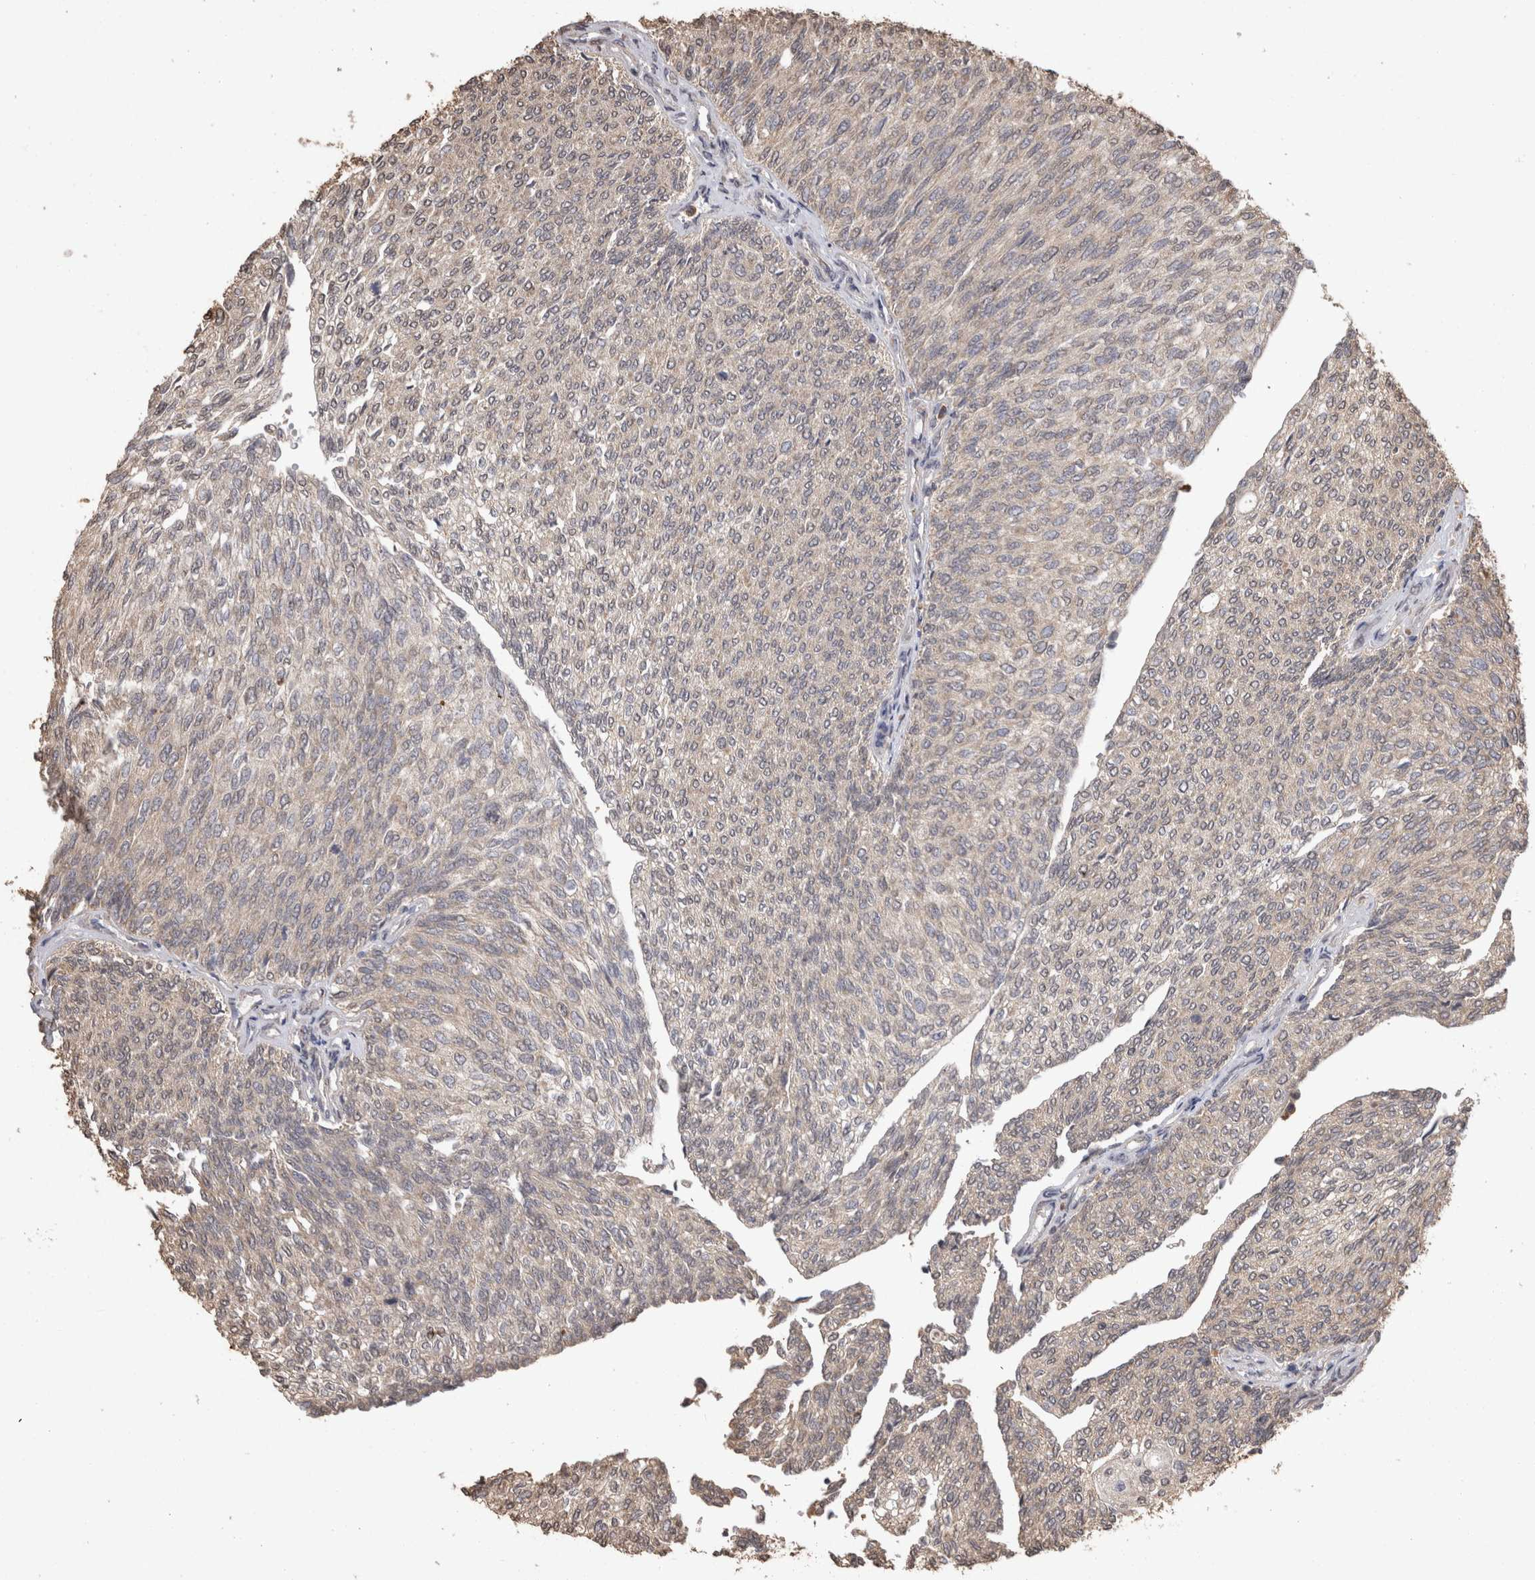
{"staining": {"intensity": "weak", "quantity": "<25%", "location": "cytoplasmic/membranous"}, "tissue": "urothelial cancer", "cell_type": "Tumor cells", "image_type": "cancer", "snomed": [{"axis": "morphology", "description": "Urothelial carcinoma, Low grade"}, {"axis": "topography", "description": "Urinary bladder"}], "caption": "There is no significant positivity in tumor cells of low-grade urothelial carcinoma.", "gene": "SOCS5", "patient": {"sex": "female", "age": 79}}